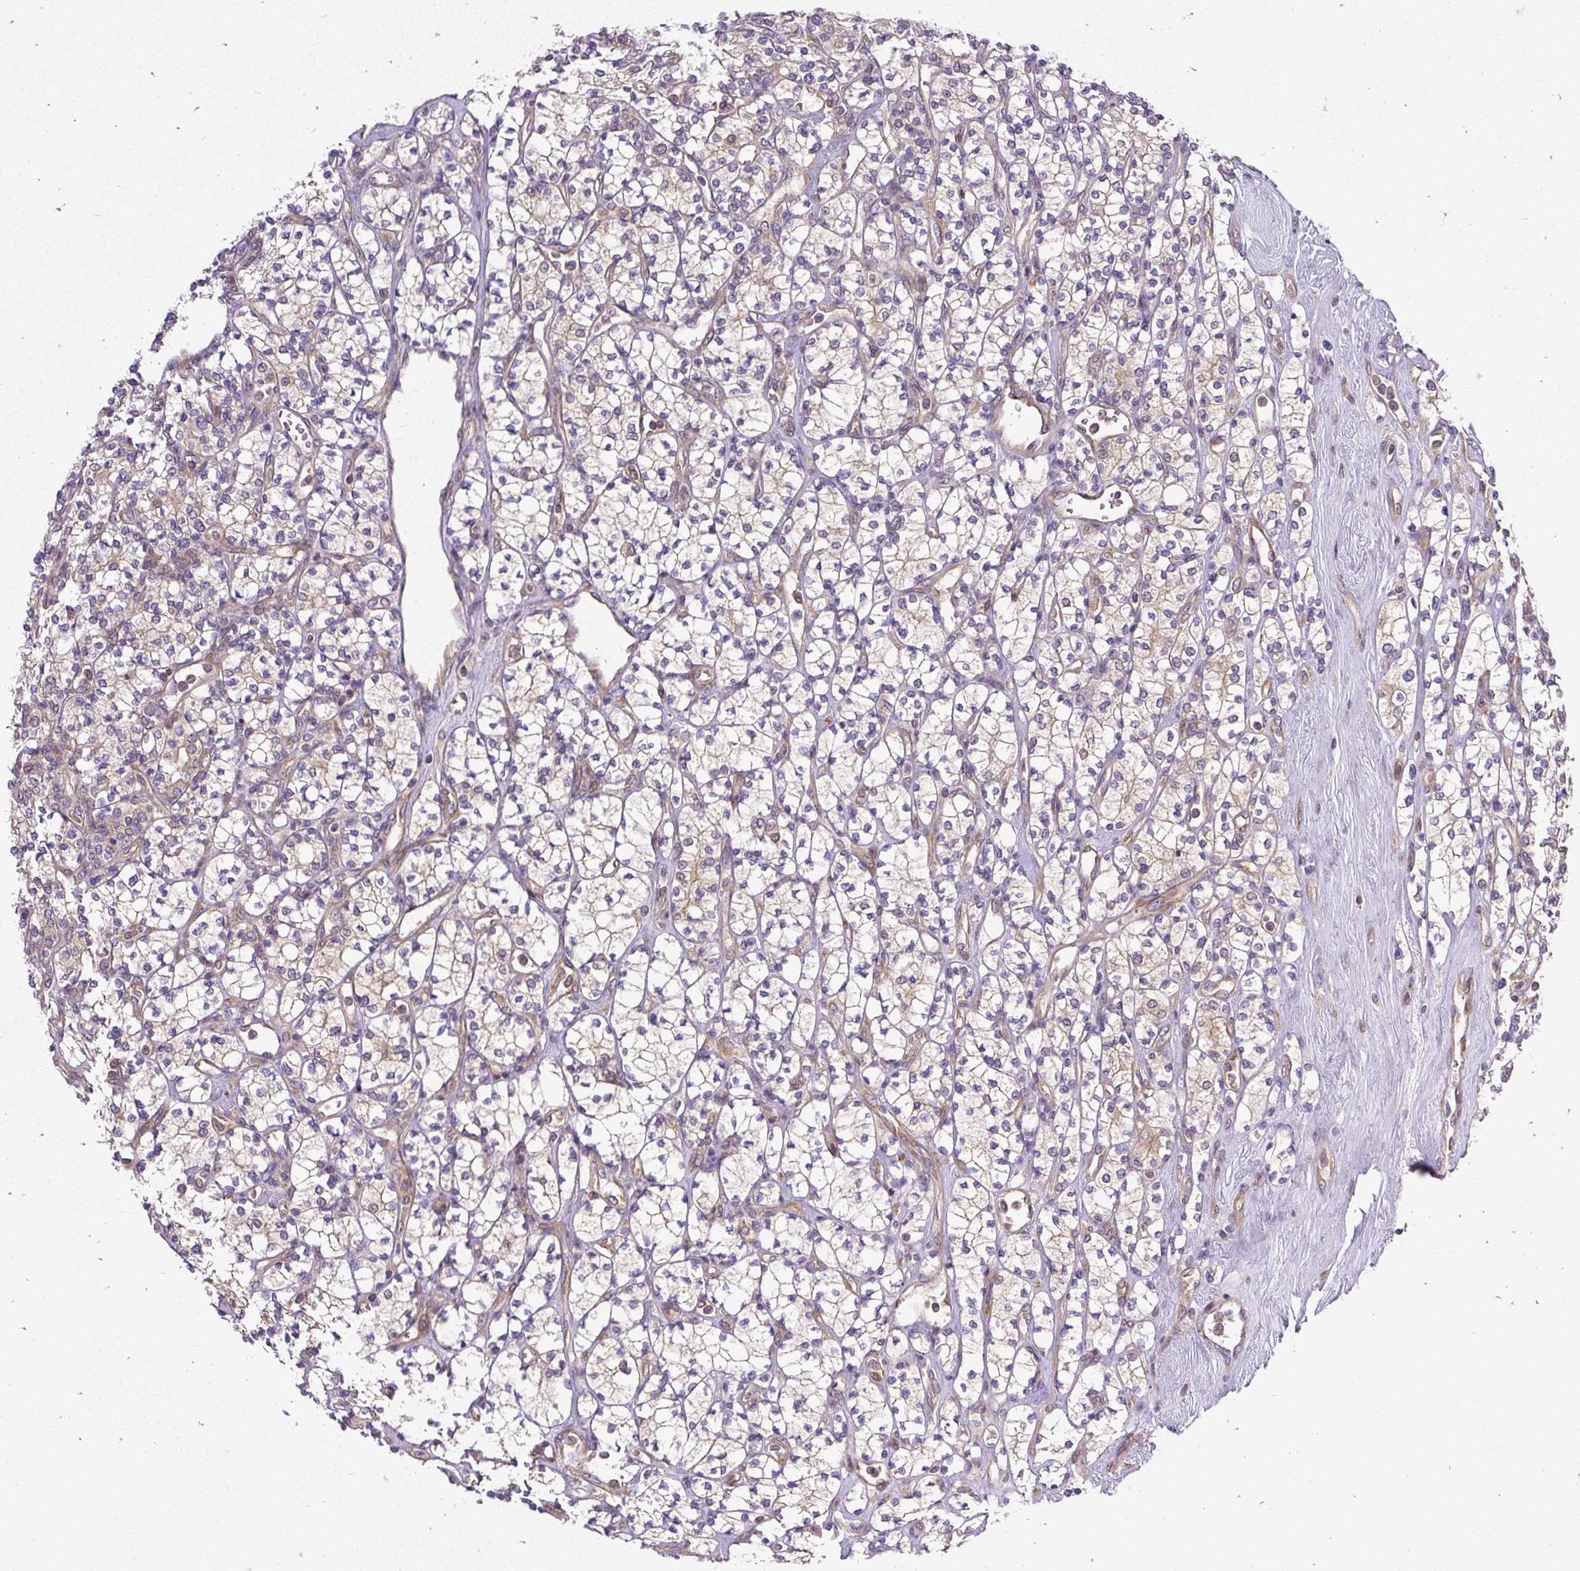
{"staining": {"intensity": "negative", "quantity": "none", "location": "none"}, "tissue": "renal cancer", "cell_type": "Tumor cells", "image_type": "cancer", "snomed": [{"axis": "morphology", "description": "Adenocarcinoma, NOS"}, {"axis": "topography", "description": "Kidney"}], "caption": "Immunohistochemistry histopathology image of human renal adenocarcinoma stained for a protein (brown), which demonstrates no expression in tumor cells.", "gene": "TRIM17", "patient": {"sex": "male", "age": 77}}